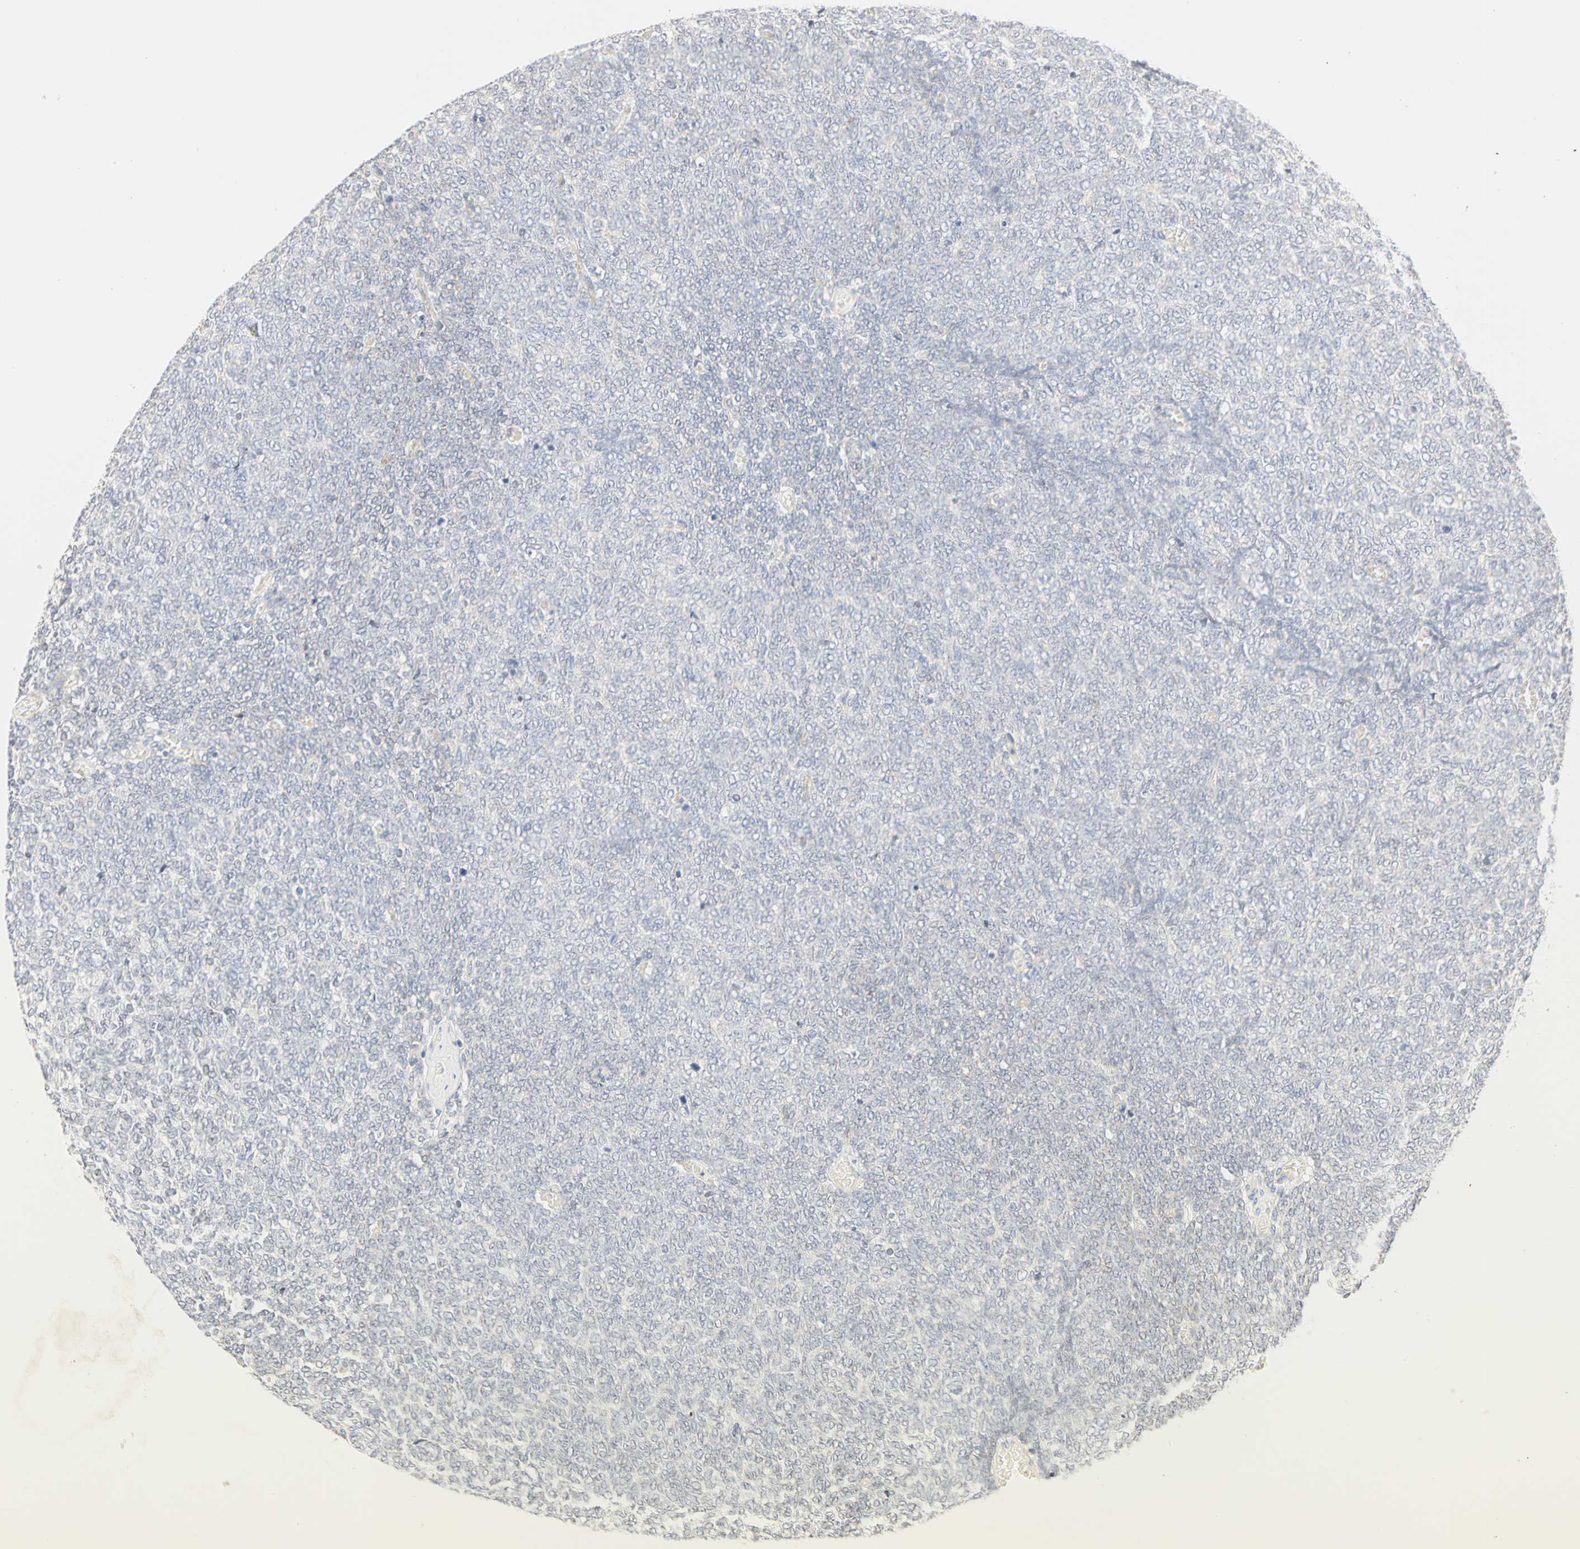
{"staining": {"intensity": "weak", "quantity": "25%-75%", "location": "cytoplasmic/membranous"}, "tissue": "renal cancer", "cell_type": "Tumor cells", "image_type": "cancer", "snomed": [{"axis": "morphology", "description": "Neoplasm, malignant, NOS"}, {"axis": "topography", "description": "Kidney"}], "caption": "Immunohistochemical staining of human renal cancer (malignant neoplasm) exhibits low levels of weak cytoplasmic/membranous expression in approximately 25%-75% of tumor cells.", "gene": "GNRH2", "patient": {"sex": "male", "age": 28}}